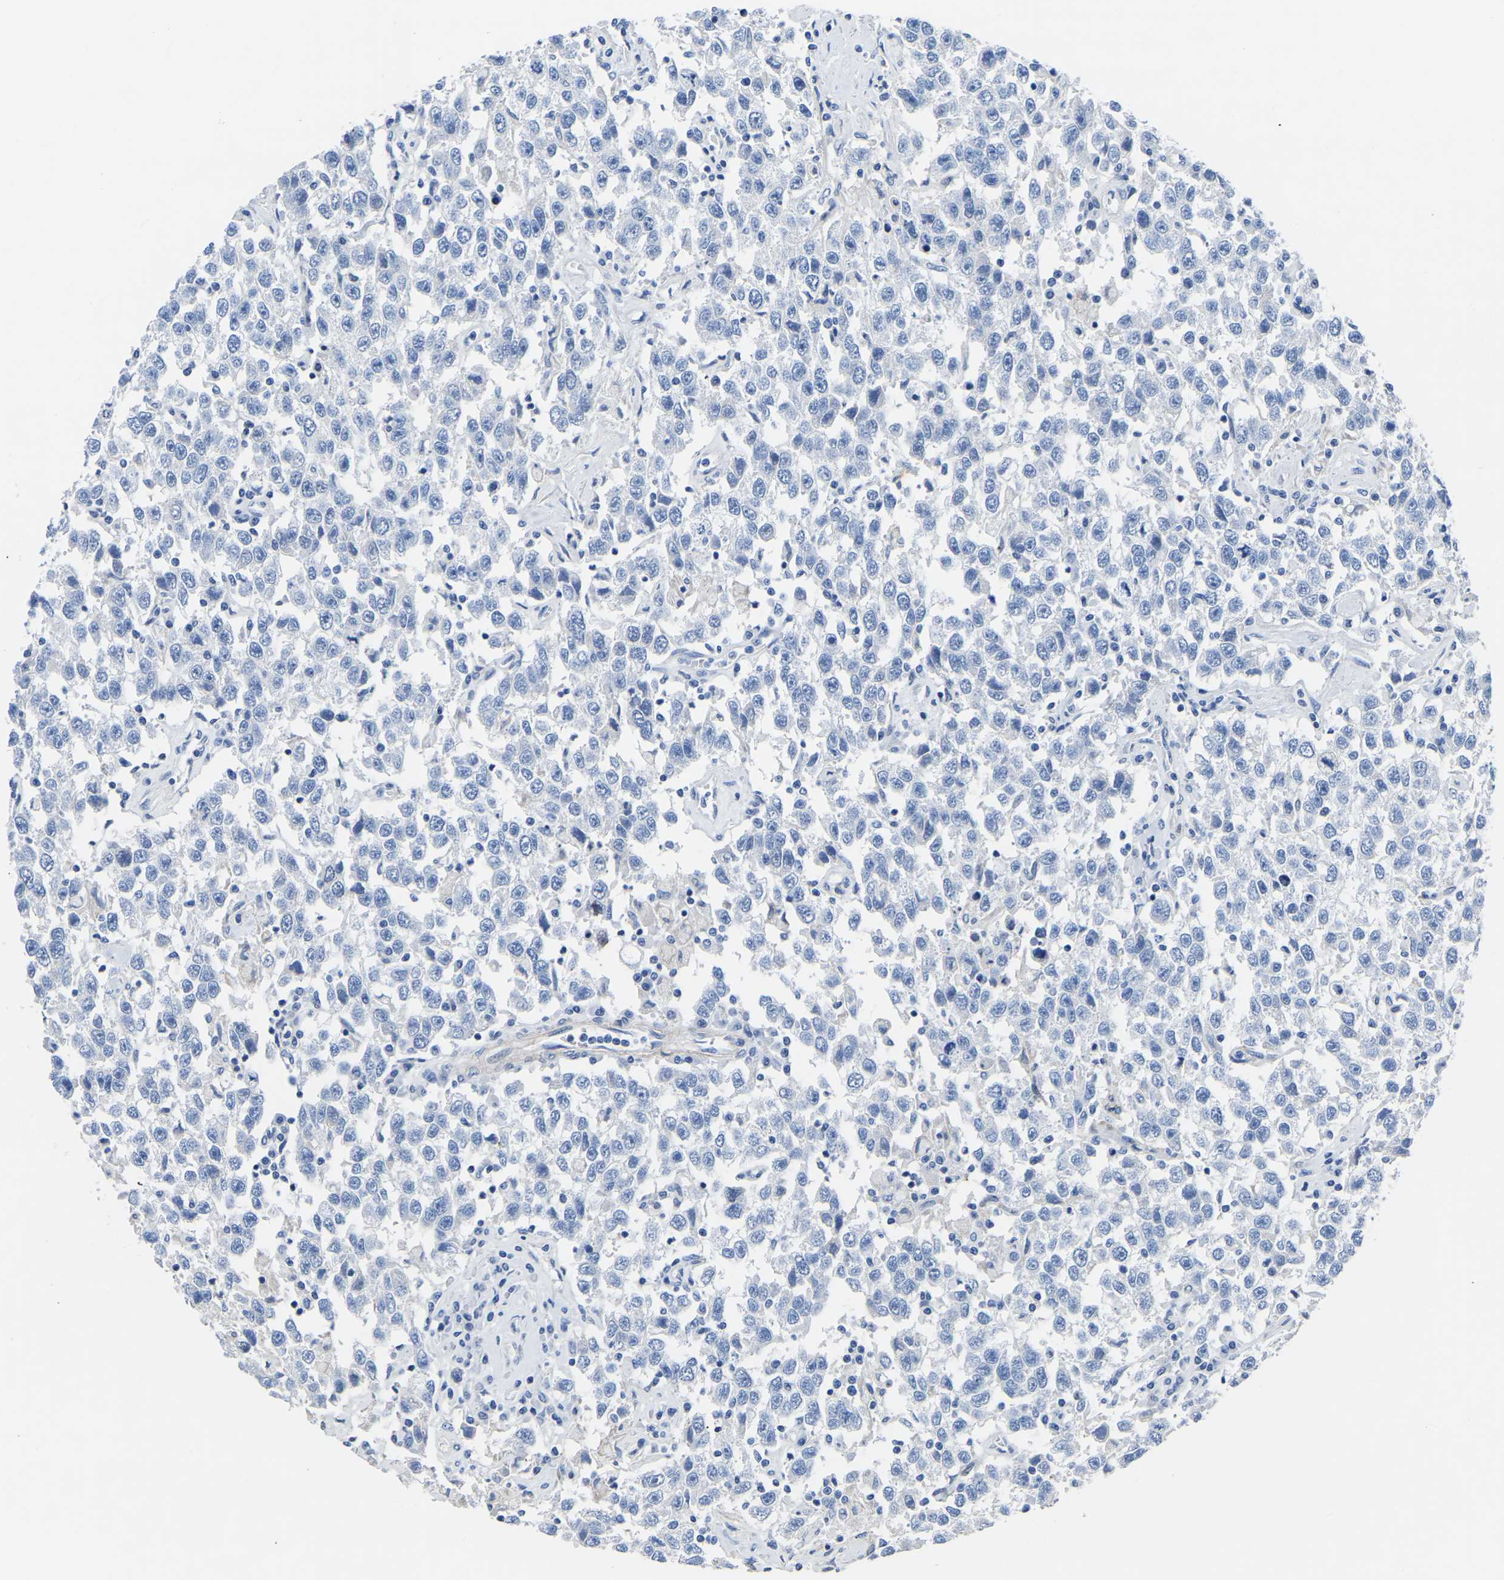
{"staining": {"intensity": "negative", "quantity": "none", "location": "none"}, "tissue": "testis cancer", "cell_type": "Tumor cells", "image_type": "cancer", "snomed": [{"axis": "morphology", "description": "Seminoma, NOS"}, {"axis": "topography", "description": "Testis"}], "caption": "Tumor cells show no significant protein positivity in testis cancer.", "gene": "SLC45A3", "patient": {"sex": "male", "age": 41}}